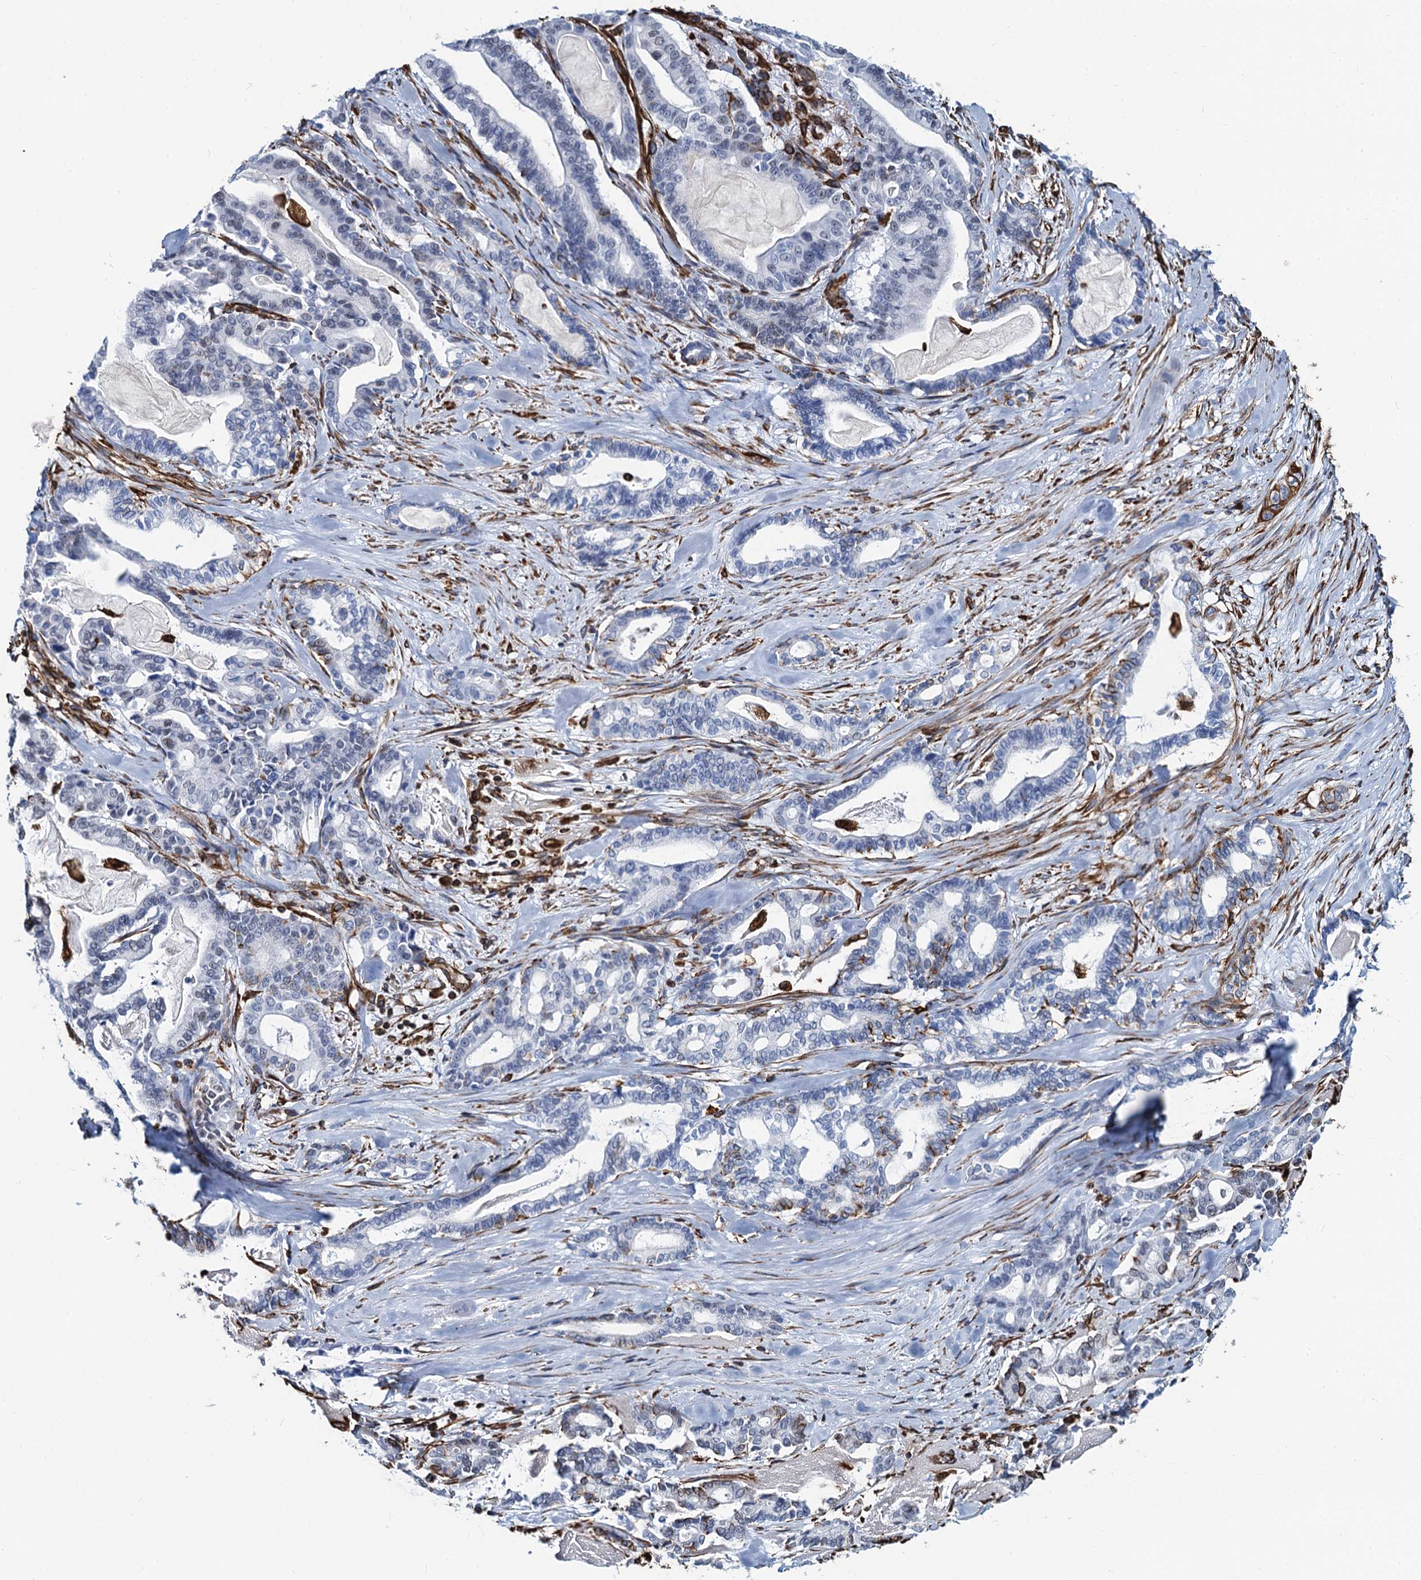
{"staining": {"intensity": "moderate", "quantity": "<25%", "location": "cytoplasmic/membranous"}, "tissue": "pancreatic cancer", "cell_type": "Tumor cells", "image_type": "cancer", "snomed": [{"axis": "morphology", "description": "Adenocarcinoma, NOS"}, {"axis": "topography", "description": "Pancreas"}], "caption": "IHC of pancreatic adenocarcinoma reveals low levels of moderate cytoplasmic/membranous expression in approximately <25% of tumor cells.", "gene": "PGM2", "patient": {"sex": "male", "age": 63}}